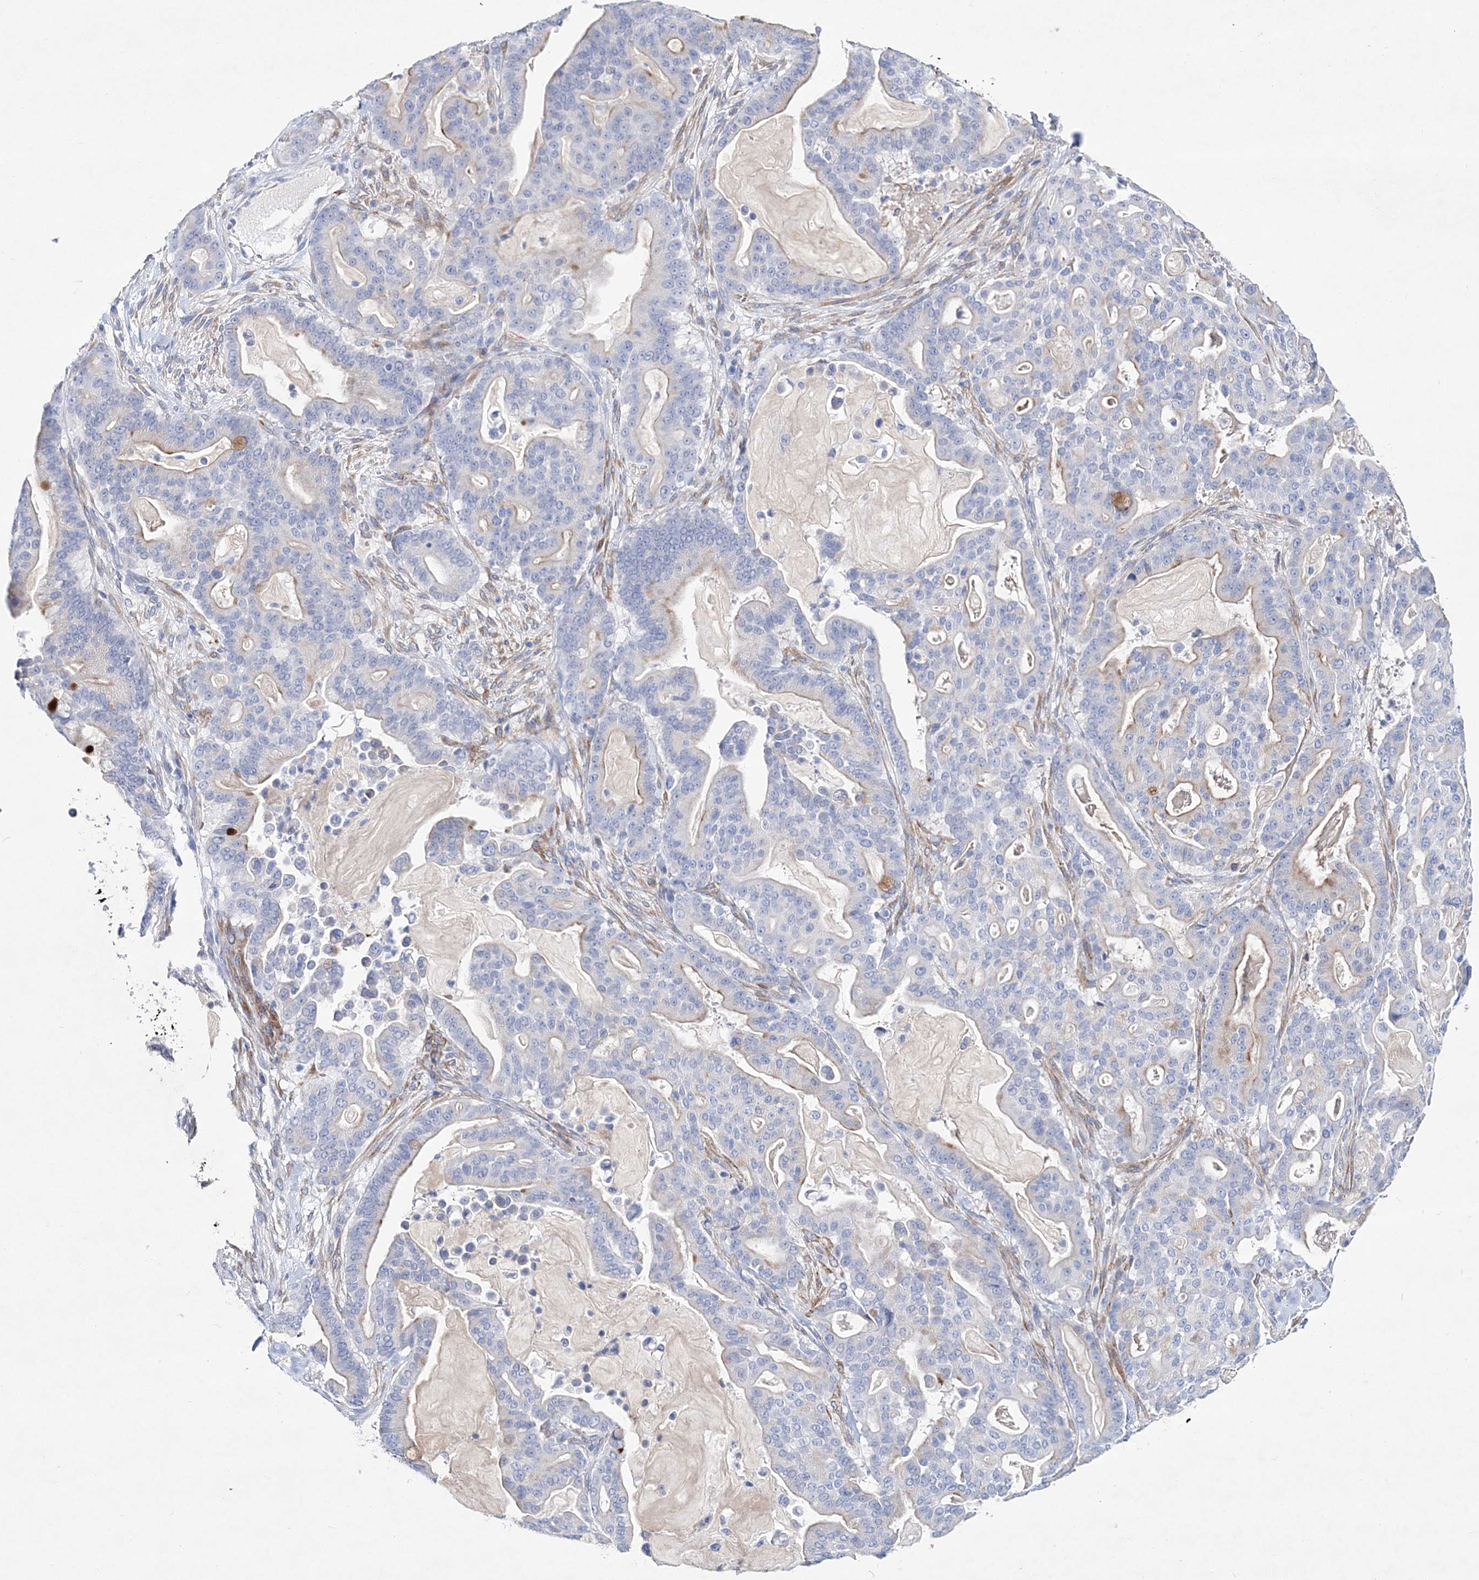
{"staining": {"intensity": "negative", "quantity": "none", "location": "none"}, "tissue": "pancreatic cancer", "cell_type": "Tumor cells", "image_type": "cancer", "snomed": [{"axis": "morphology", "description": "Adenocarcinoma, NOS"}, {"axis": "topography", "description": "Pancreas"}], "caption": "This is an immunohistochemistry (IHC) micrograph of human pancreatic cancer (adenocarcinoma). There is no positivity in tumor cells.", "gene": "SPINK7", "patient": {"sex": "male", "age": 63}}